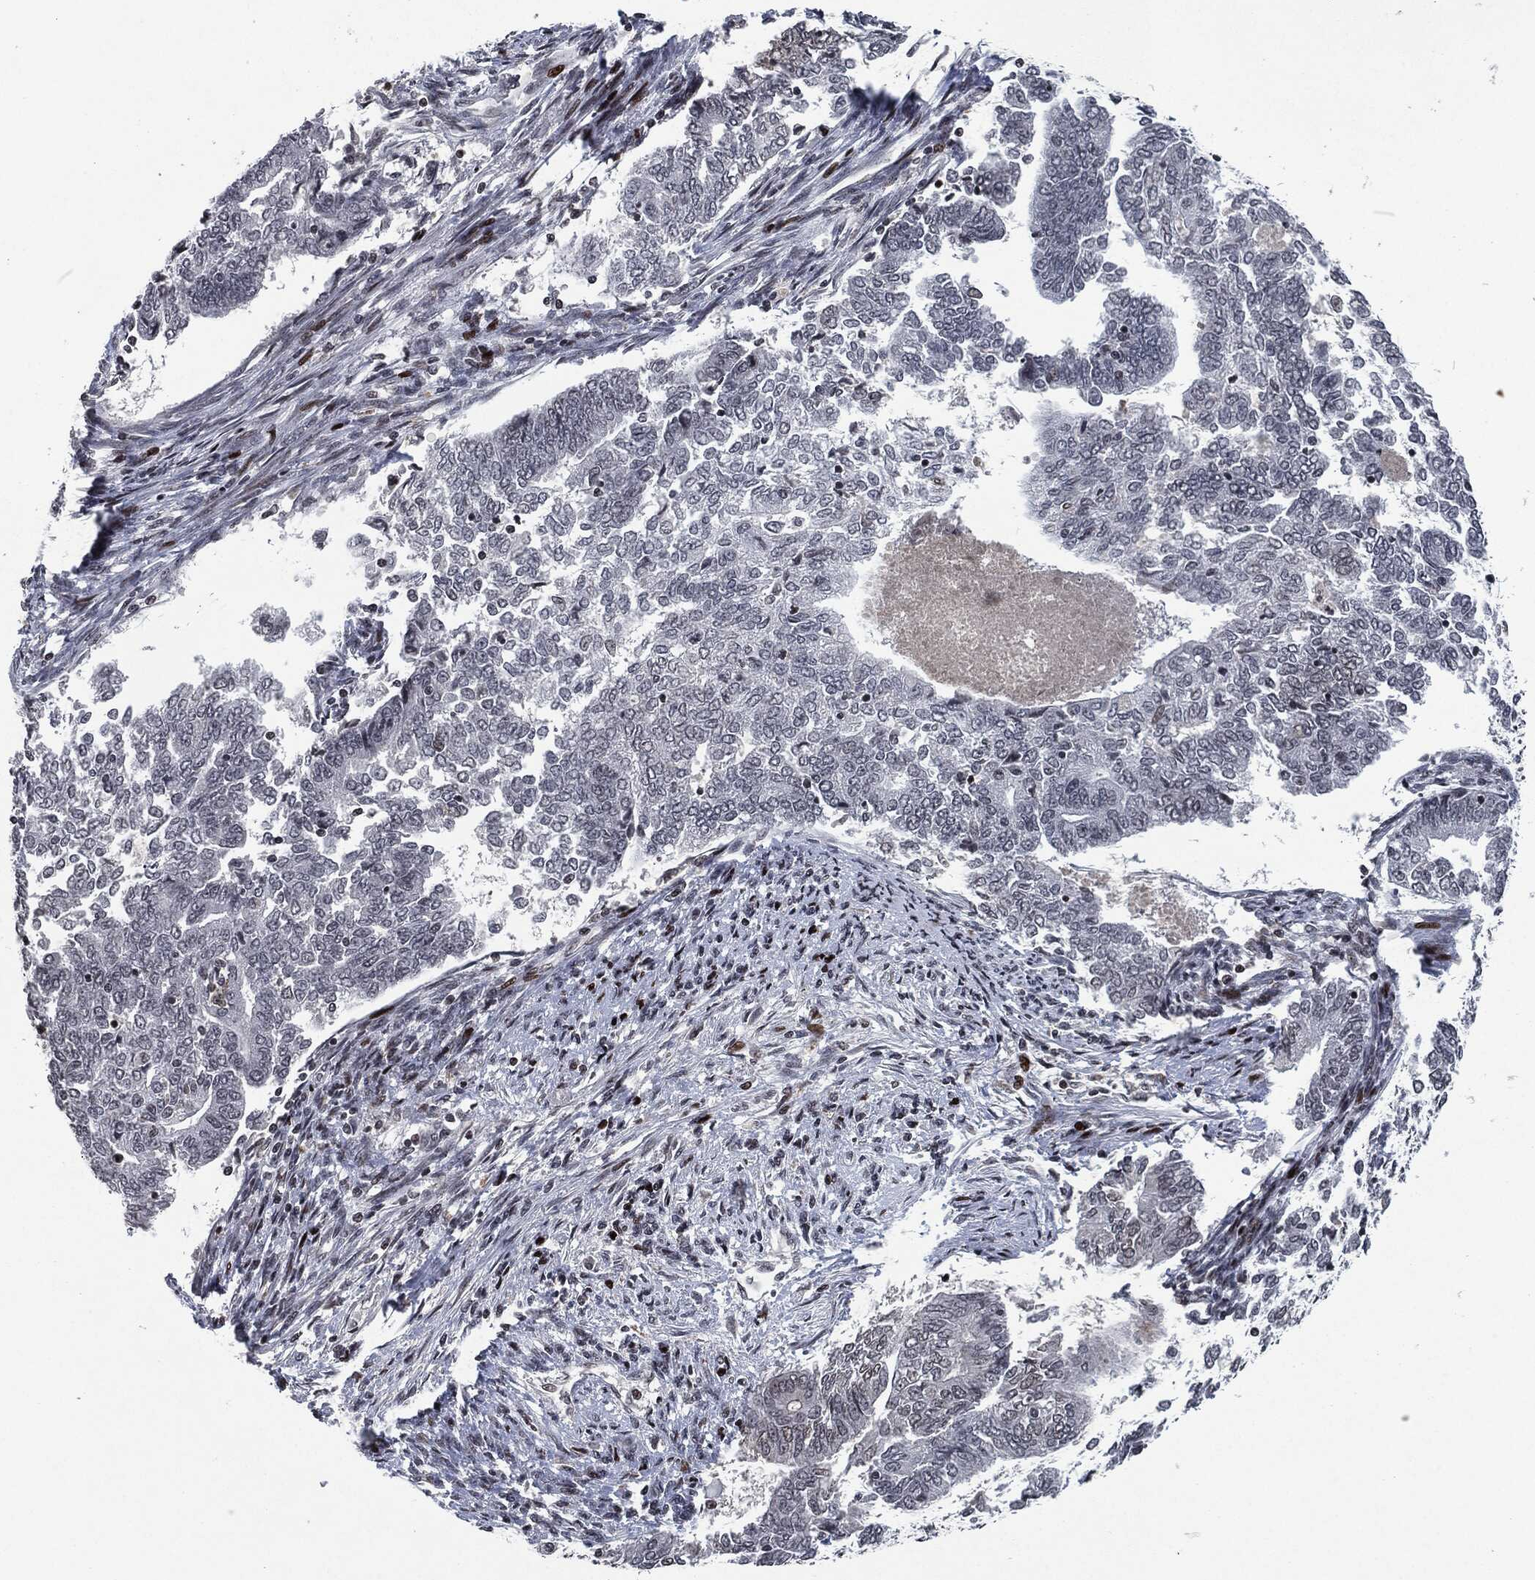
{"staining": {"intensity": "negative", "quantity": "none", "location": "none"}, "tissue": "endometrial cancer", "cell_type": "Tumor cells", "image_type": "cancer", "snomed": [{"axis": "morphology", "description": "Adenocarcinoma, NOS"}, {"axis": "topography", "description": "Endometrium"}], "caption": "This is an immunohistochemistry (IHC) micrograph of endometrial adenocarcinoma. There is no expression in tumor cells.", "gene": "EGFR", "patient": {"sex": "female", "age": 65}}